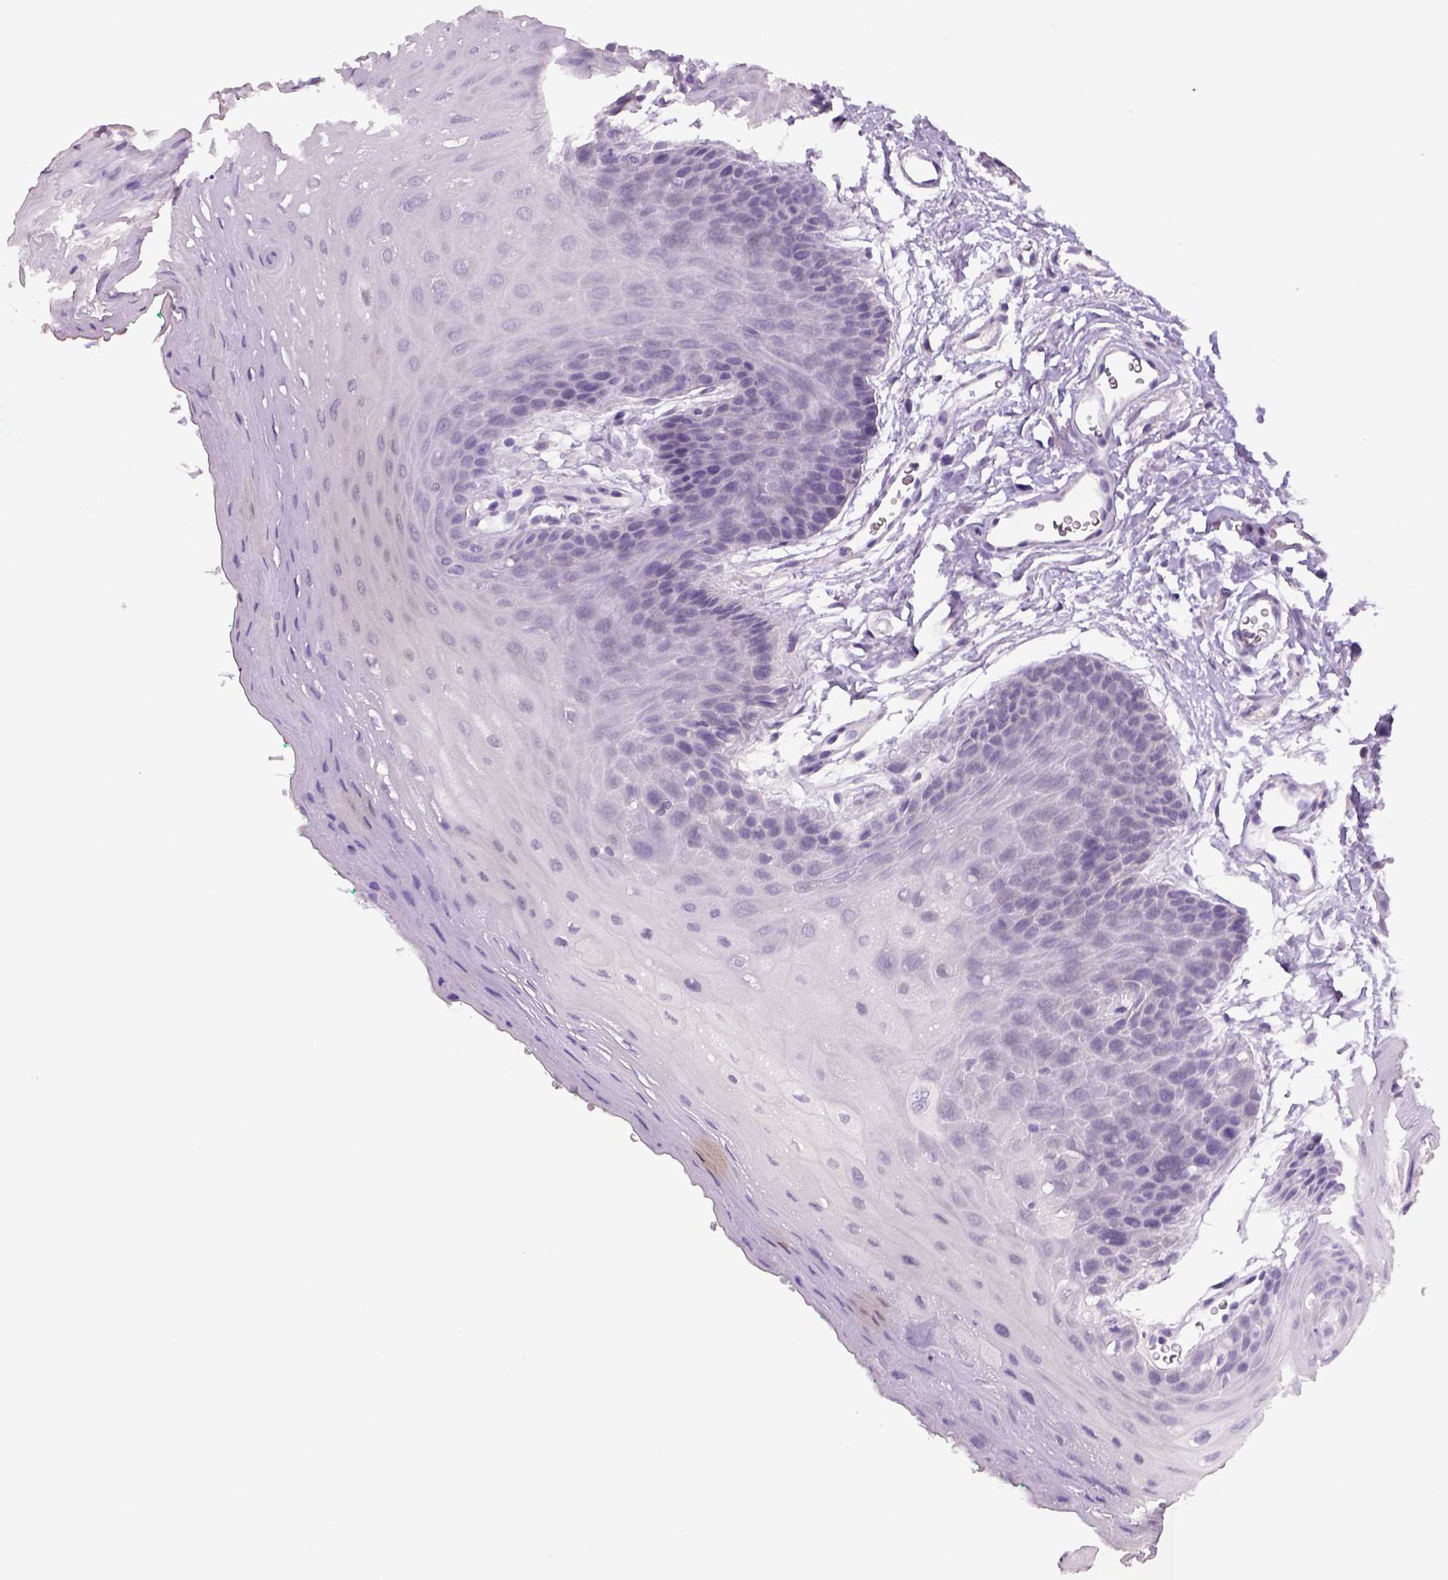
{"staining": {"intensity": "negative", "quantity": "none", "location": "none"}, "tissue": "oral mucosa", "cell_type": "Squamous epithelial cells", "image_type": "normal", "snomed": [{"axis": "morphology", "description": "Normal tissue, NOS"}, {"axis": "morphology", "description": "Squamous cell carcinoma, NOS"}, {"axis": "topography", "description": "Oral tissue"}, {"axis": "topography", "description": "Head-Neck"}], "caption": "High power microscopy micrograph of an IHC image of benign oral mucosa, revealing no significant positivity in squamous epithelial cells.", "gene": "NLGN2", "patient": {"sex": "female", "age": 50}}